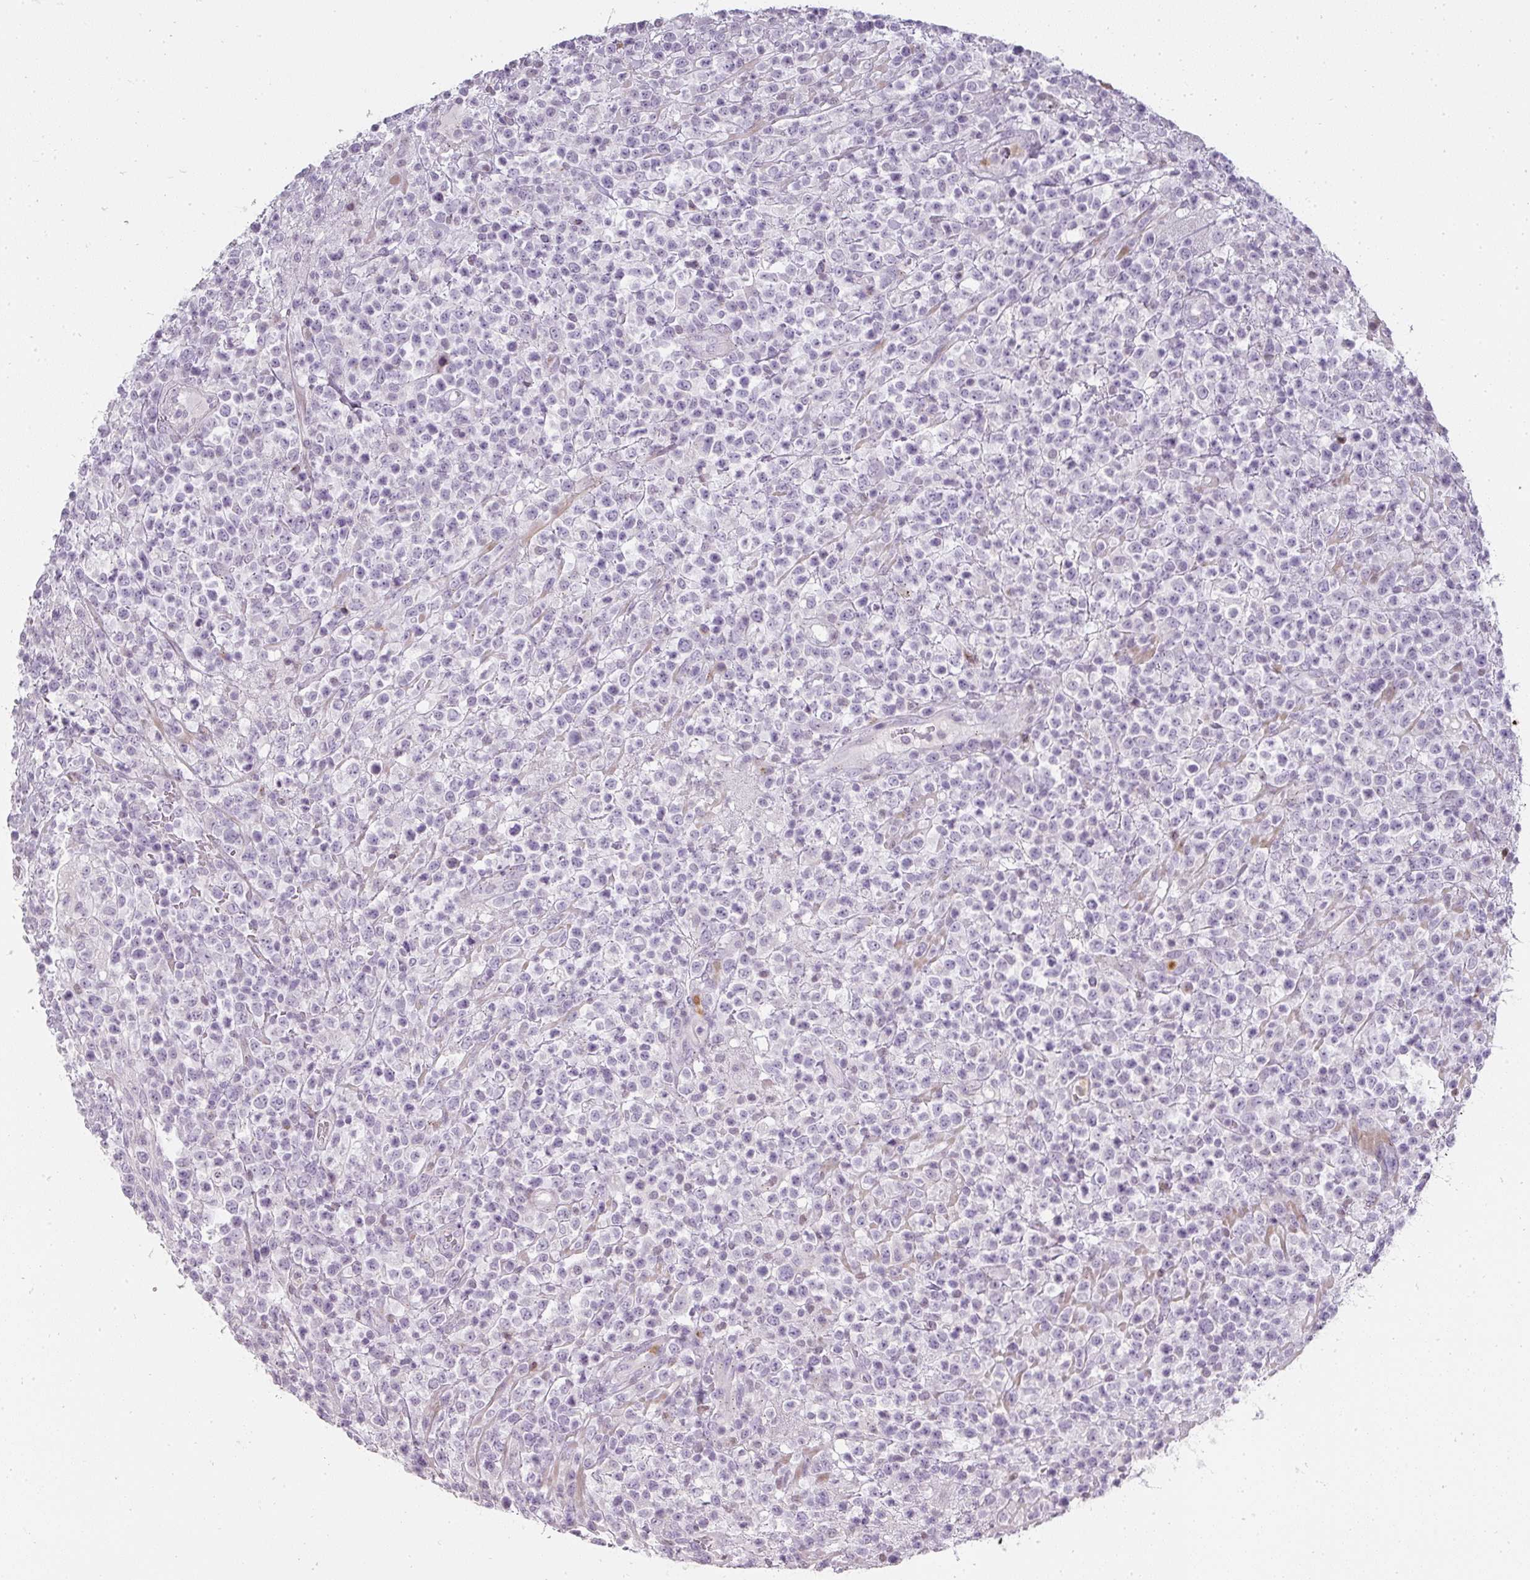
{"staining": {"intensity": "negative", "quantity": "none", "location": "none"}, "tissue": "lymphoma", "cell_type": "Tumor cells", "image_type": "cancer", "snomed": [{"axis": "morphology", "description": "Malignant lymphoma, non-Hodgkin's type, High grade"}, {"axis": "topography", "description": "Colon"}], "caption": "An immunohistochemistry (IHC) histopathology image of lymphoma is shown. There is no staining in tumor cells of lymphoma. Brightfield microscopy of IHC stained with DAB (3,3'-diaminobenzidine) (brown) and hematoxylin (blue), captured at high magnification.", "gene": "BIK", "patient": {"sex": "female", "age": 53}}